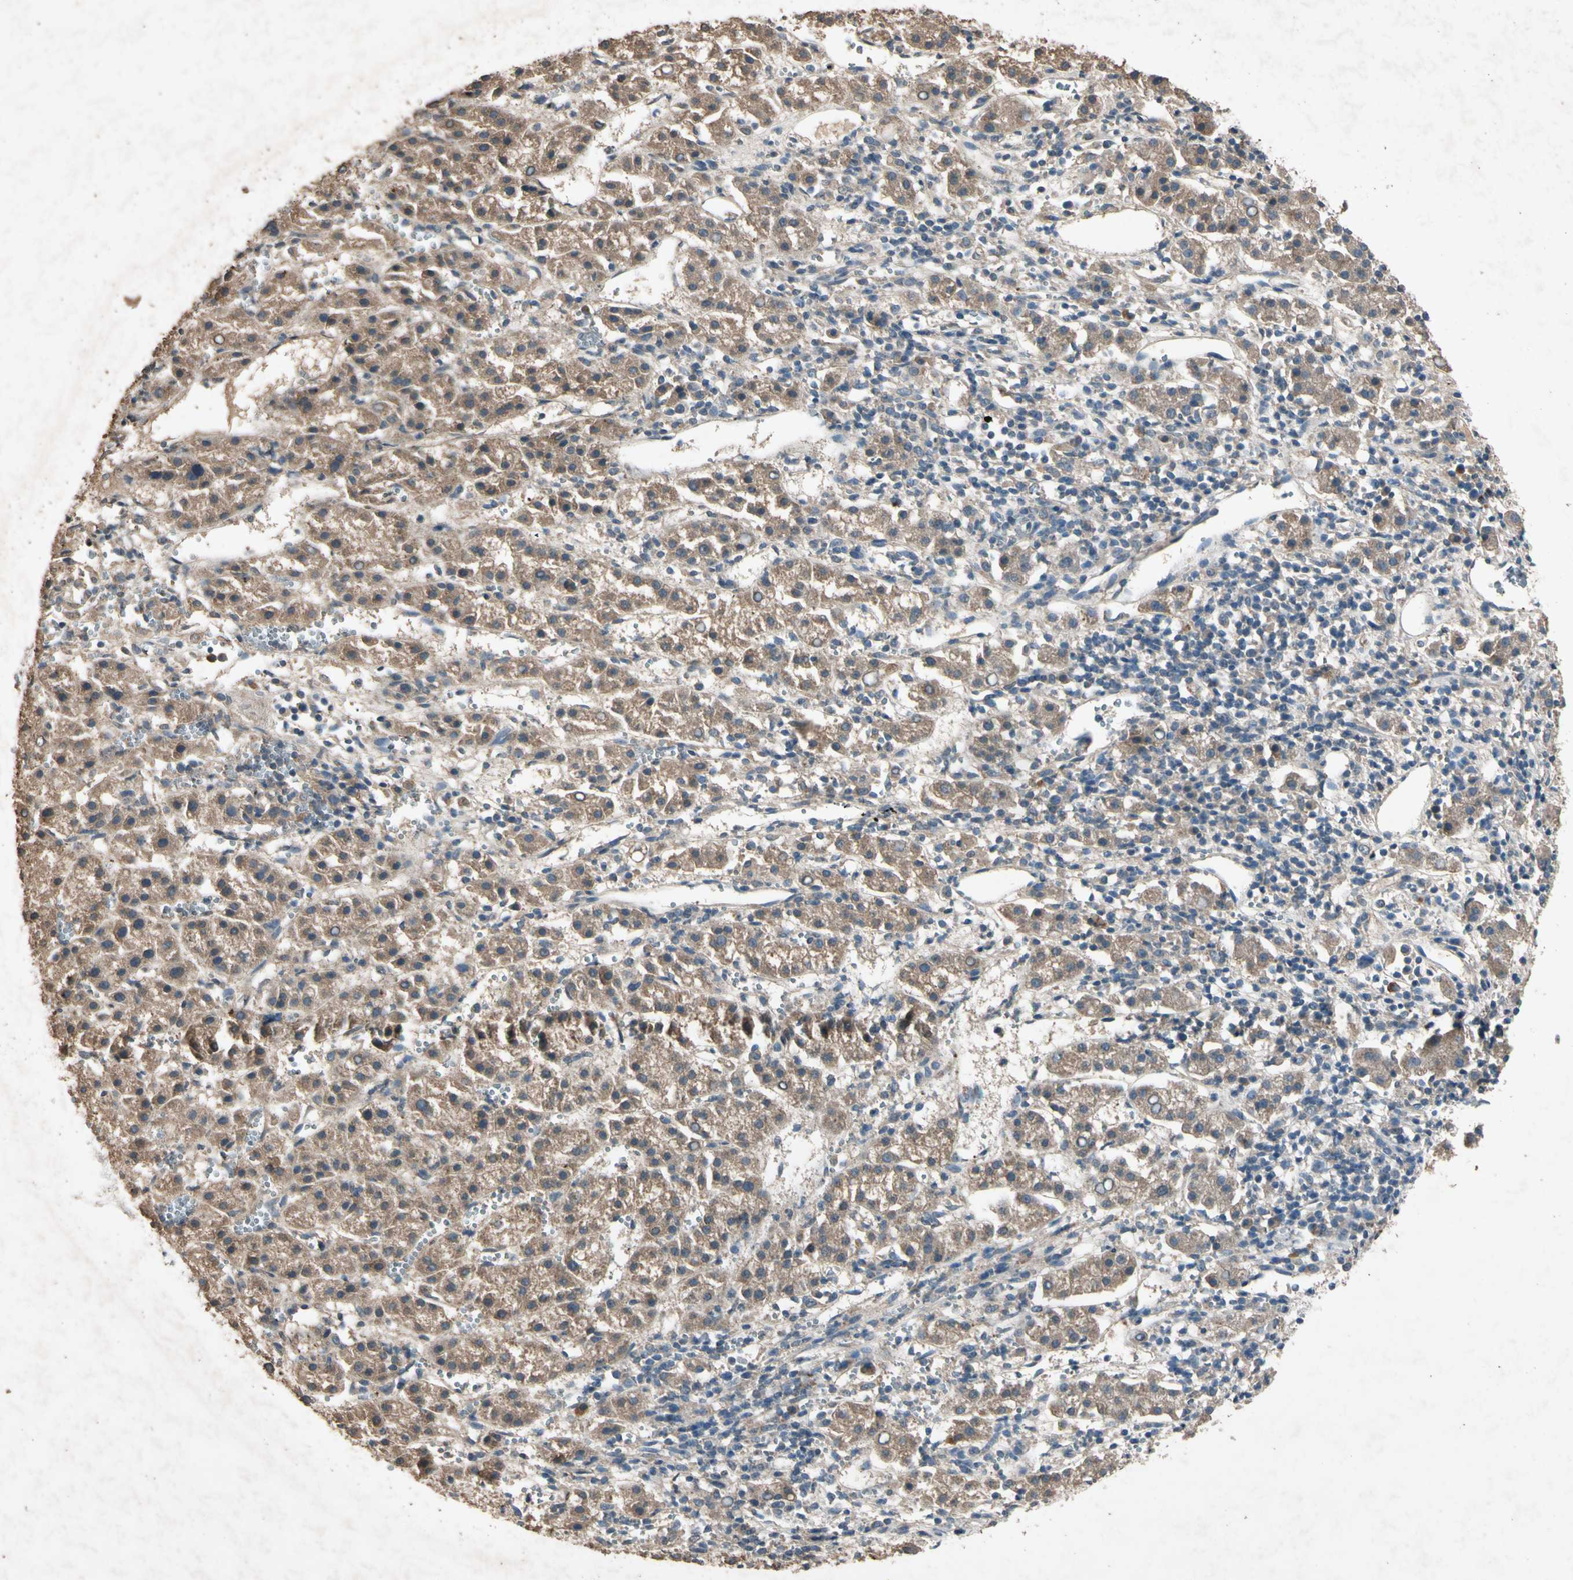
{"staining": {"intensity": "moderate", "quantity": ">75%", "location": "cytoplasmic/membranous"}, "tissue": "liver cancer", "cell_type": "Tumor cells", "image_type": "cancer", "snomed": [{"axis": "morphology", "description": "Carcinoma, Hepatocellular, NOS"}, {"axis": "topography", "description": "Liver"}], "caption": "An immunohistochemistry micrograph of tumor tissue is shown. Protein staining in brown labels moderate cytoplasmic/membranous positivity in liver hepatocellular carcinoma within tumor cells.", "gene": "GPLD1", "patient": {"sex": "female", "age": 58}}